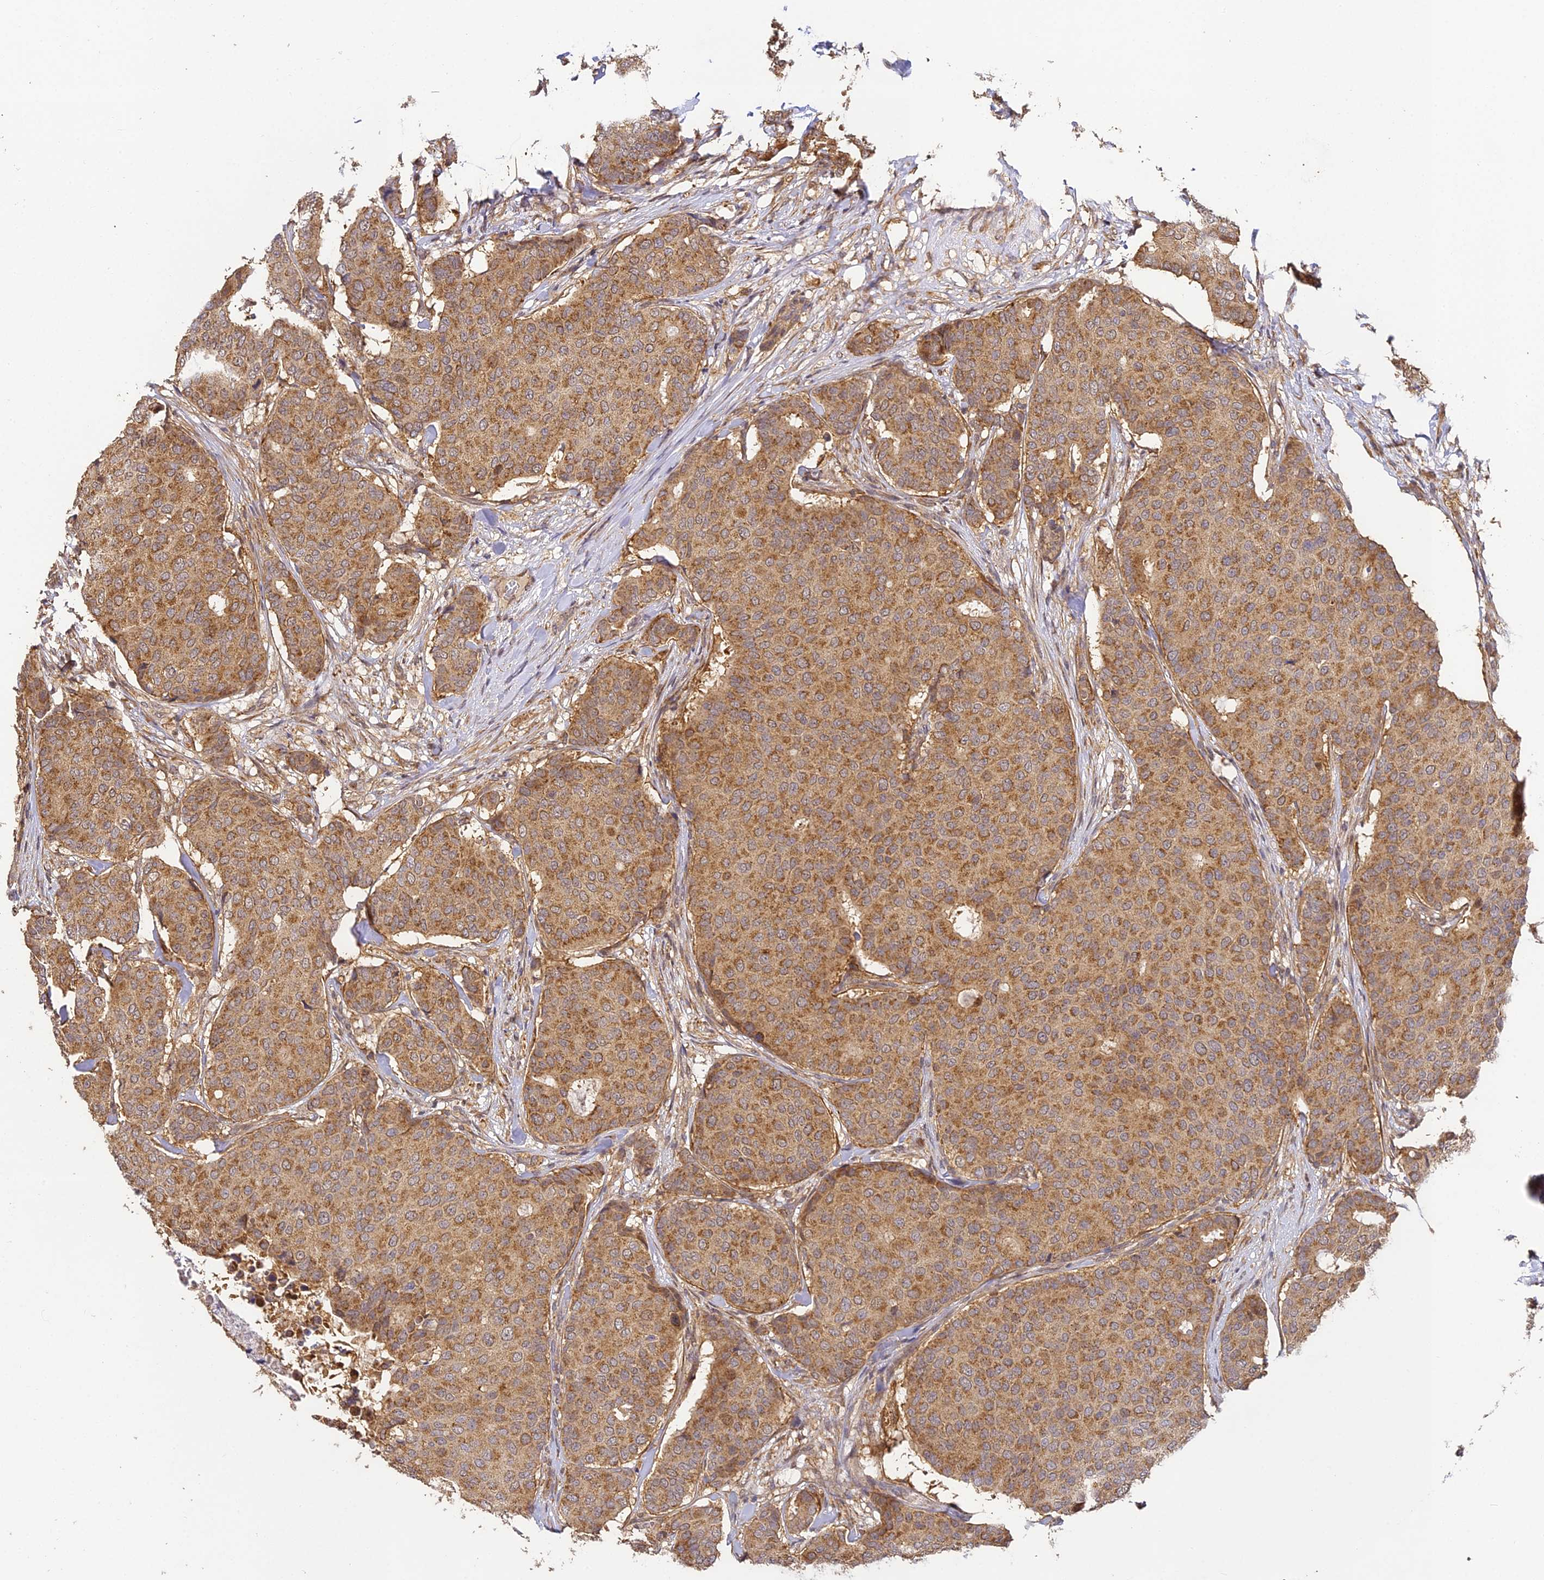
{"staining": {"intensity": "moderate", "quantity": ">75%", "location": "cytoplasmic/membranous"}, "tissue": "breast cancer", "cell_type": "Tumor cells", "image_type": "cancer", "snomed": [{"axis": "morphology", "description": "Duct carcinoma"}, {"axis": "topography", "description": "Breast"}], "caption": "Moderate cytoplasmic/membranous positivity is seen in approximately >75% of tumor cells in invasive ductal carcinoma (breast).", "gene": "ZNF443", "patient": {"sex": "female", "age": 75}}